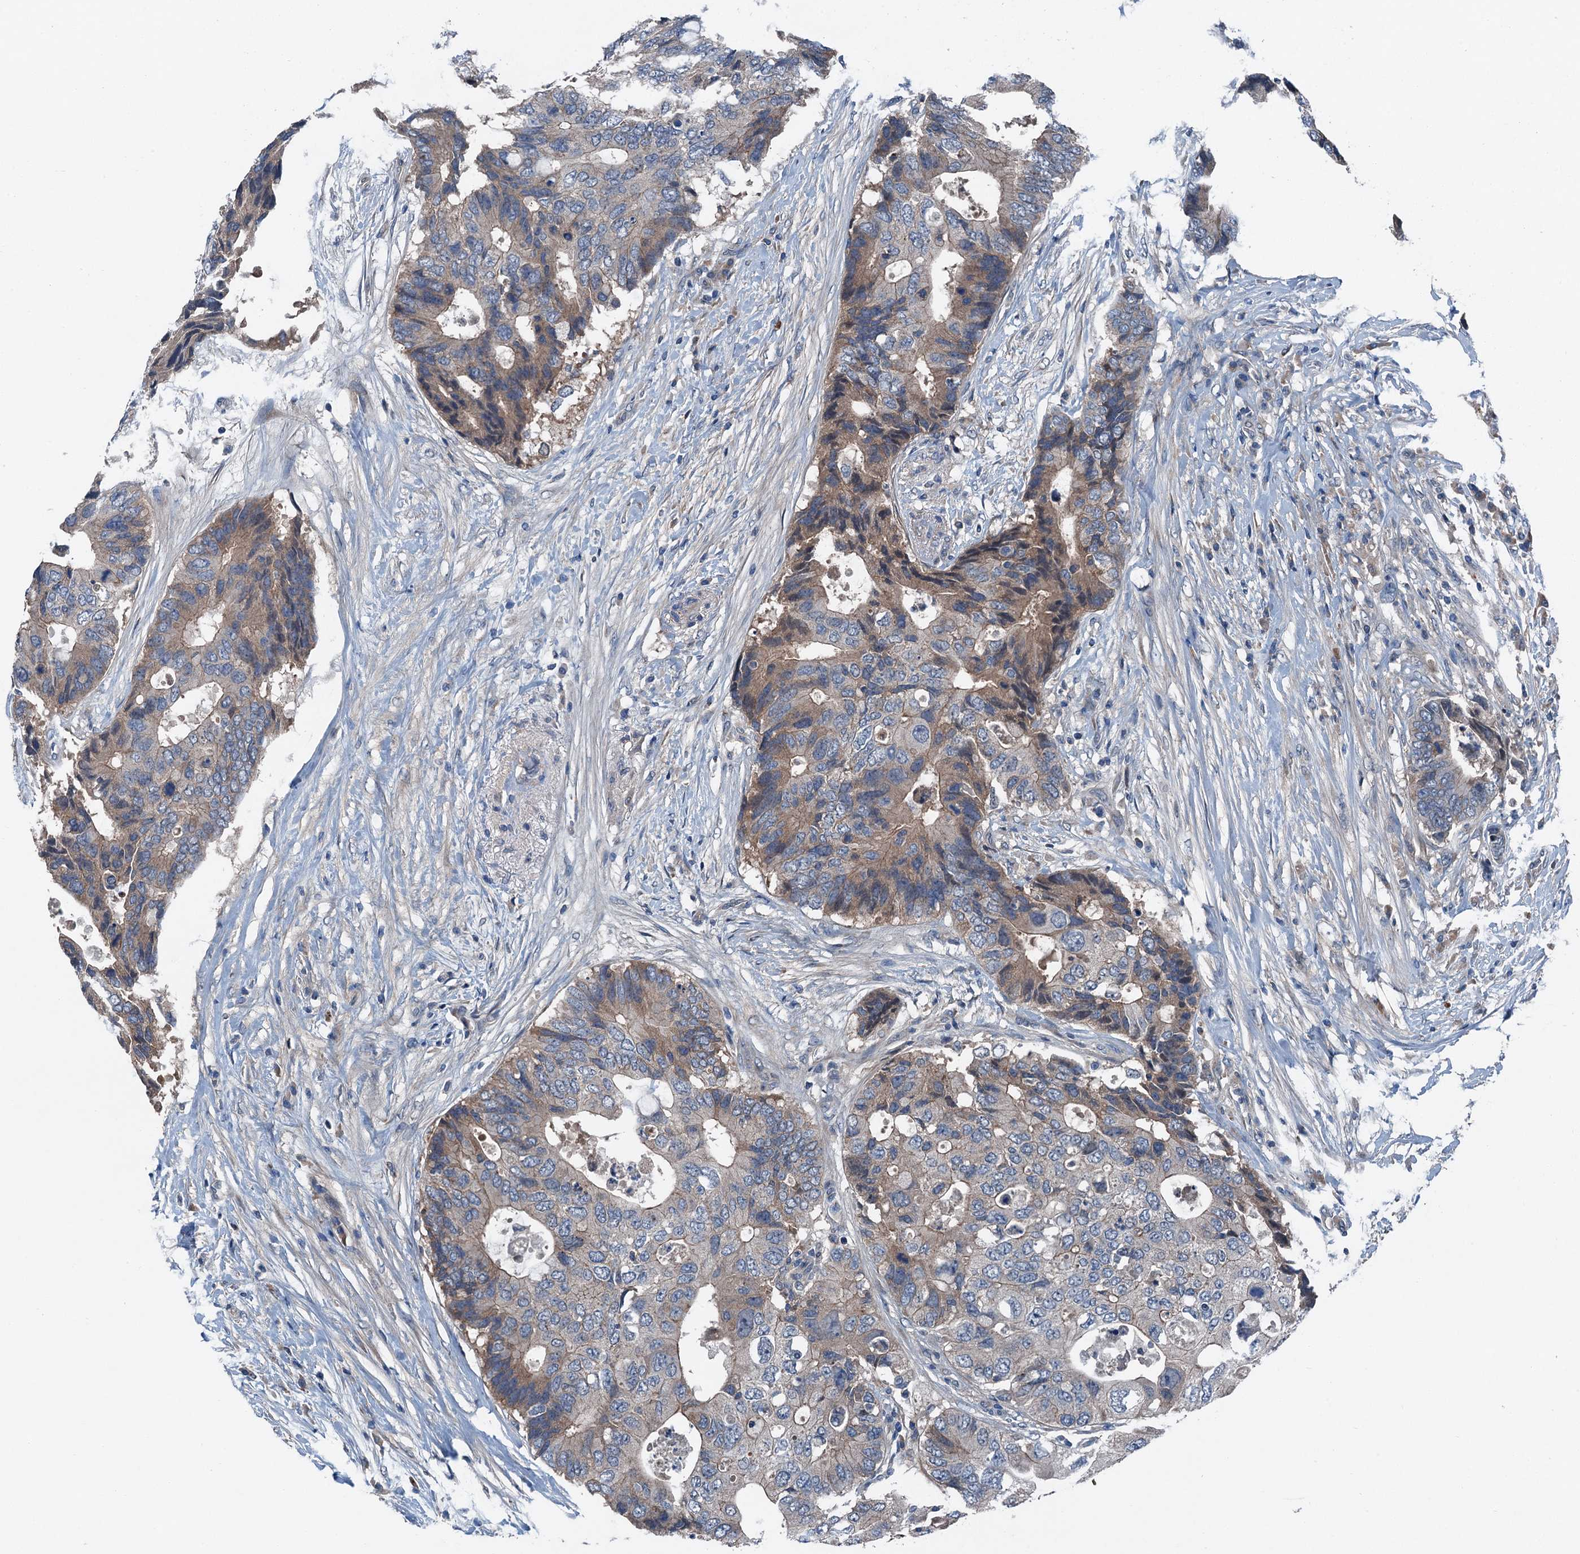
{"staining": {"intensity": "moderate", "quantity": "25%-75%", "location": "cytoplasmic/membranous"}, "tissue": "colorectal cancer", "cell_type": "Tumor cells", "image_type": "cancer", "snomed": [{"axis": "morphology", "description": "Adenocarcinoma, NOS"}, {"axis": "topography", "description": "Colon"}], "caption": "Colorectal cancer tissue reveals moderate cytoplasmic/membranous positivity in about 25%-75% of tumor cells, visualized by immunohistochemistry. (DAB IHC, brown staining for protein, blue staining for nuclei).", "gene": "SLC2A10", "patient": {"sex": "male", "age": 71}}